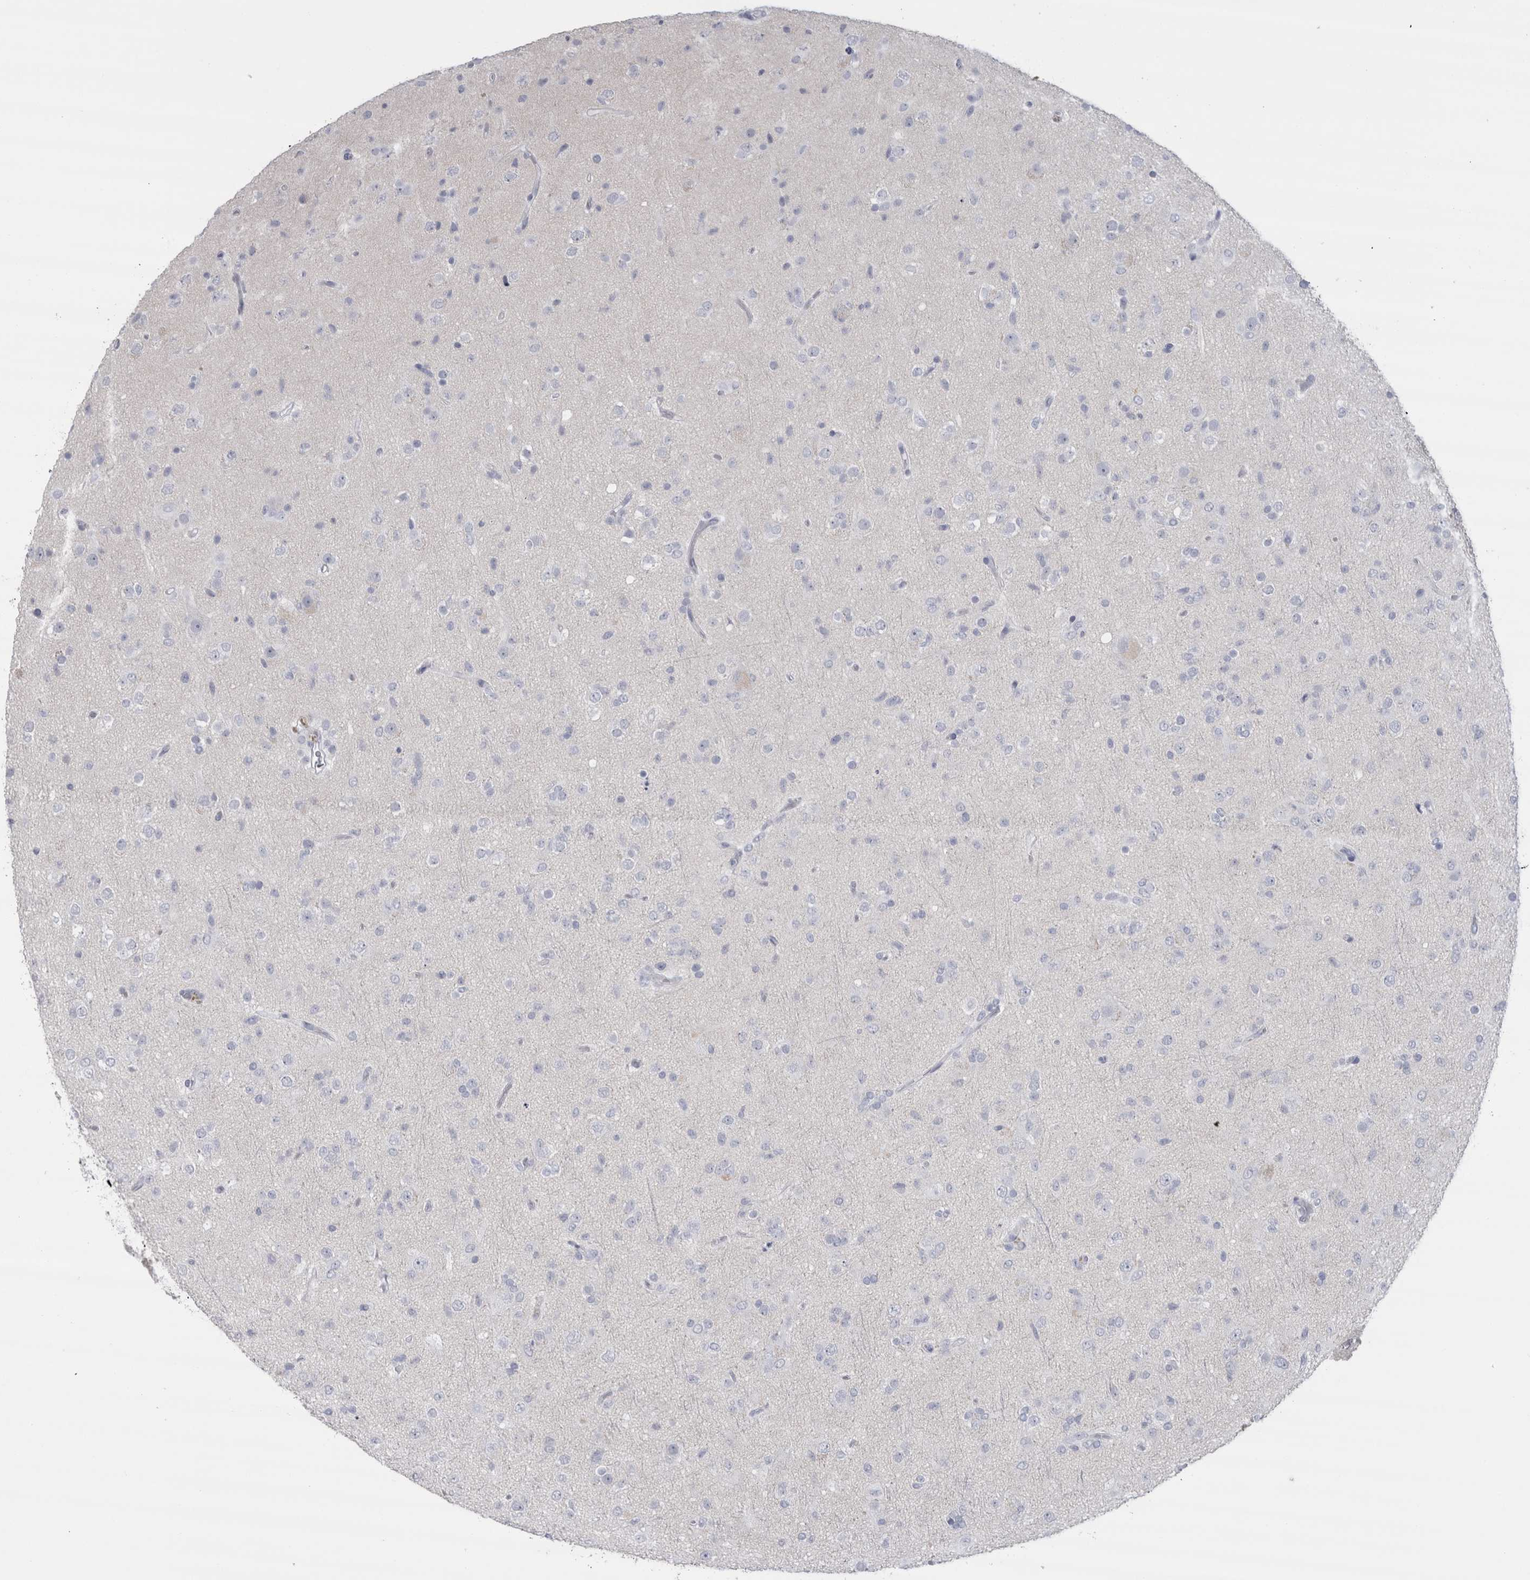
{"staining": {"intensity": "negative", "quantity": "none", "location": "none"}, "tissue": "glioma", "cell_type": "Tumor cells", "image_type": "cancer", "snomed": [{"axis": "morphology", "description": "Glioma, malignant, Low grade"}, {"axis": "topography", "description": "Brain"}], "caption": "The micrograph displays no staining of tumor cells in low-grade glioma (malignant). Nuclei are stained in blue.", "gene": "CDH17", "patient": {"sex": "male", "age": 65}}